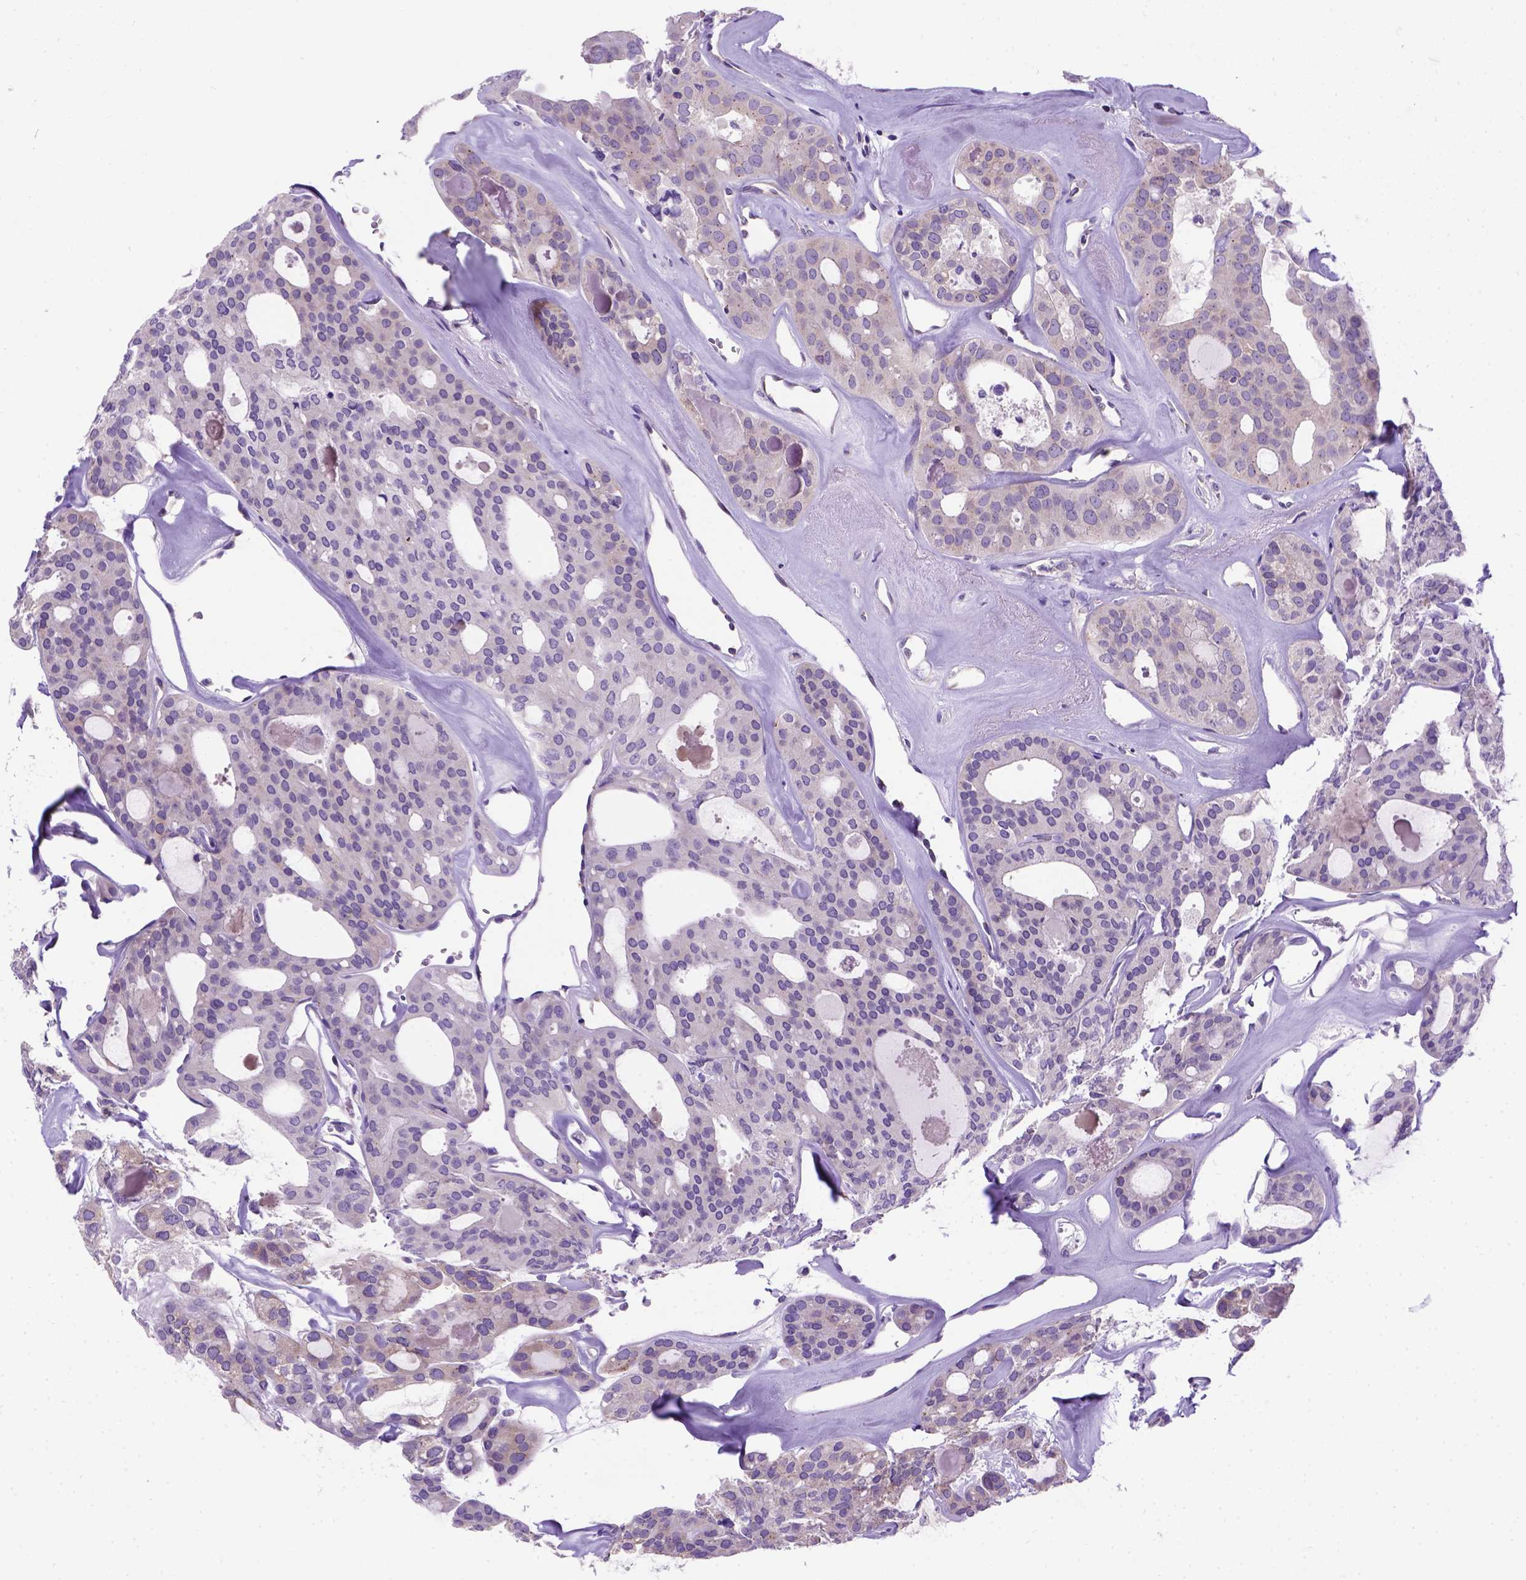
{"staining": {"intensity": "weak", "quantity": "25%-75%", "location": "cytoplasmic/membranous"}, "tissue": "thyroid cancer", "cell_type": "Tumor cells", "image_type": "cancer", "snomed": [{"axis": "morphology", "description": "Follicular adenoma carcinoma, NOS"}, {"axis": "topography", "description": "Thyroid gland"}], "caption": "Brown immunohistochemical staining in thyroid cancer displays weak cytoplasmic/membranous positivity in about 25%-75% of tumor cells.", "gene": "FOXI1", "patient": {"sex": "male", "age": 75}}